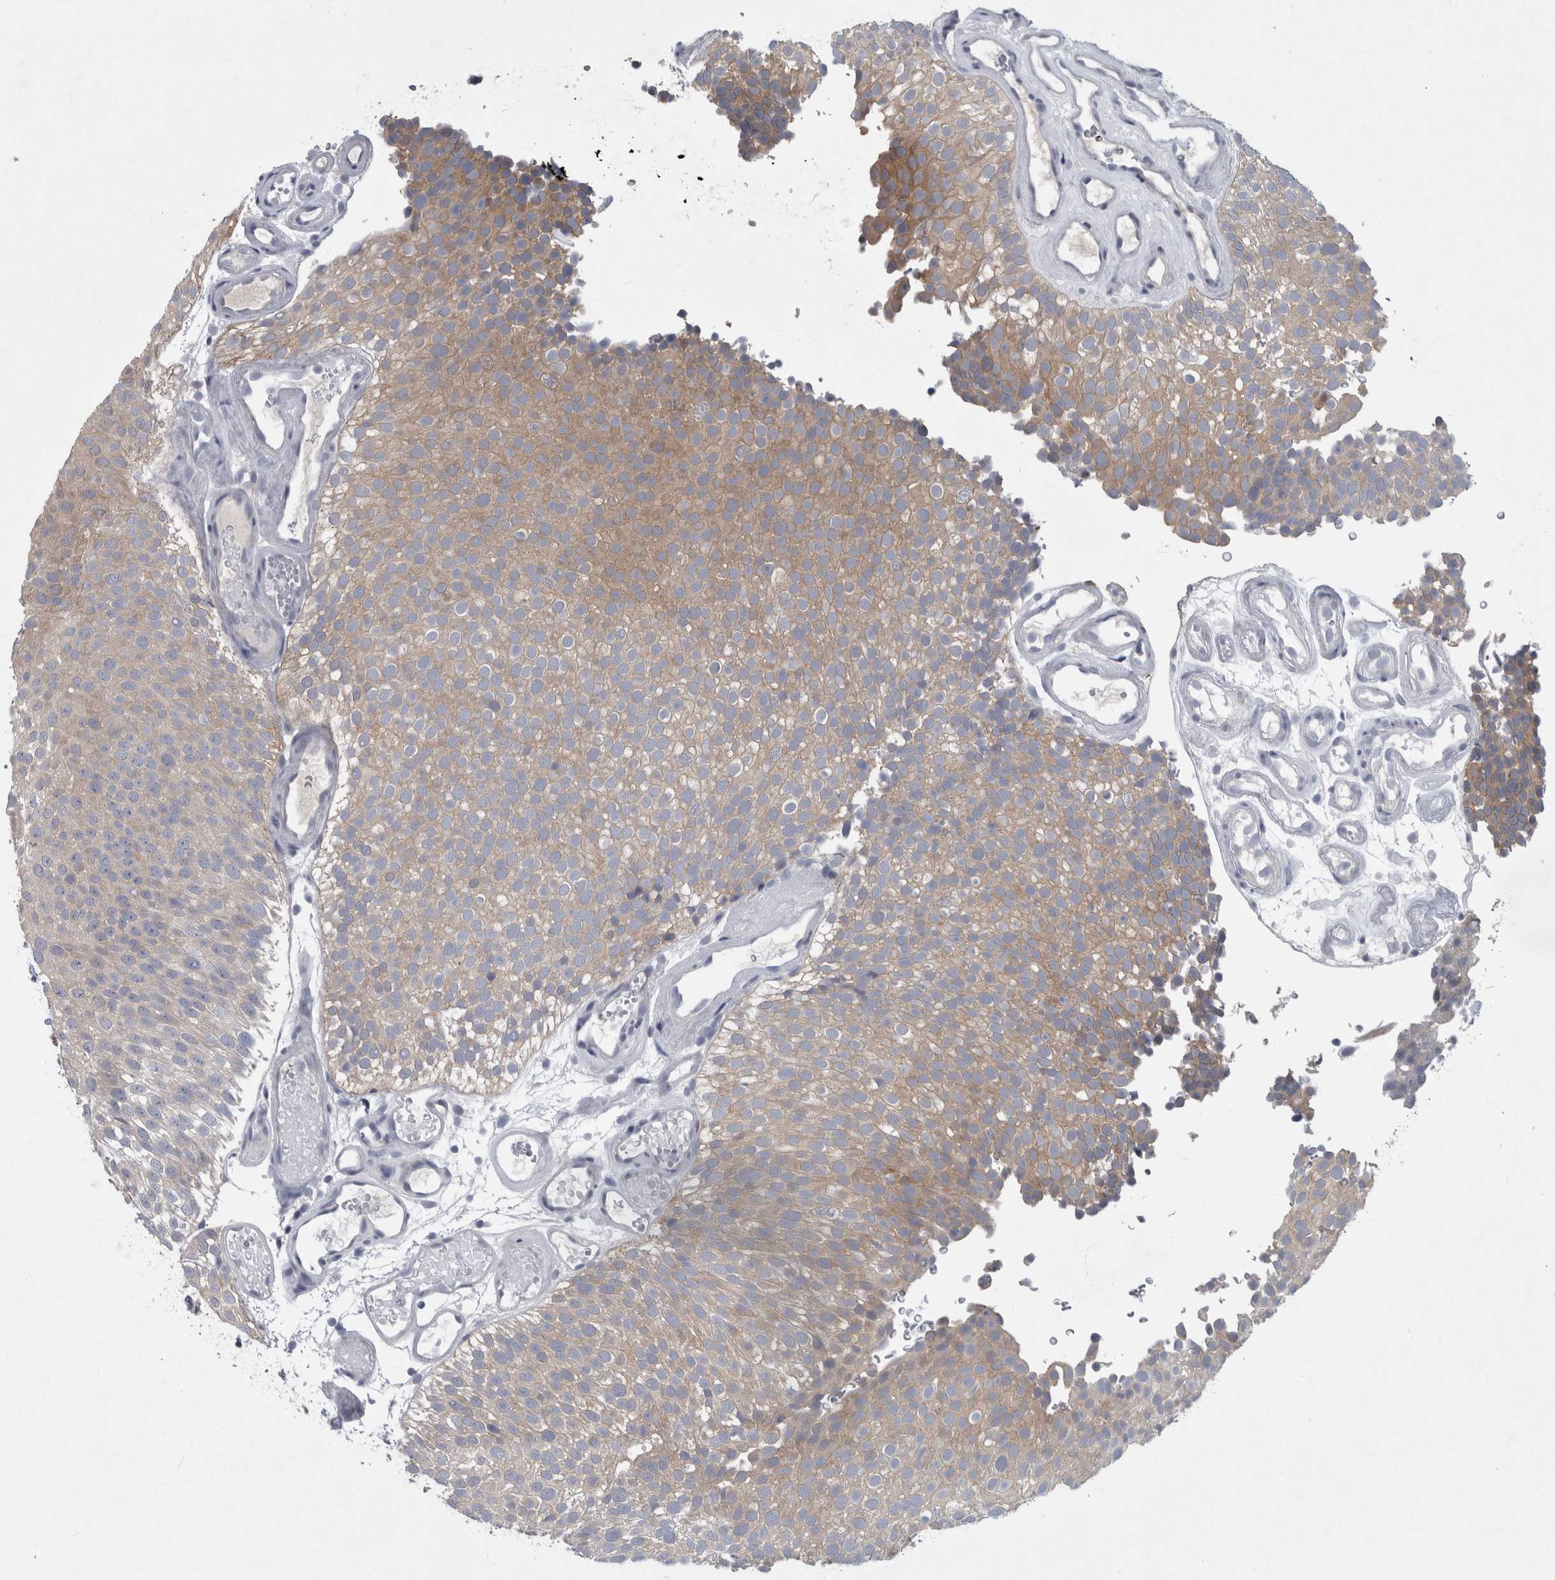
{"staining": {"intensity": "weak", "quantity": ">75%", "location": "cytoplasmic/membranous"}, "tissue": "urothelial cancer", "cell_type": "Tumor cells", "image_type": "cancer", "snomed": [{"axis": "morphology", "description": "Urothelial carcinoma, Low grade"}, {"axis": "topography", "description": "Urinary bladder"}], "caption": "Immunohistochemical staining of urothelial cancer reveals low levels of weak cytoplasmic/membranous expression in about >75% of tumor cells.", "gene": "FAM83H", "patient": {"sex": "male", "age": 78}}